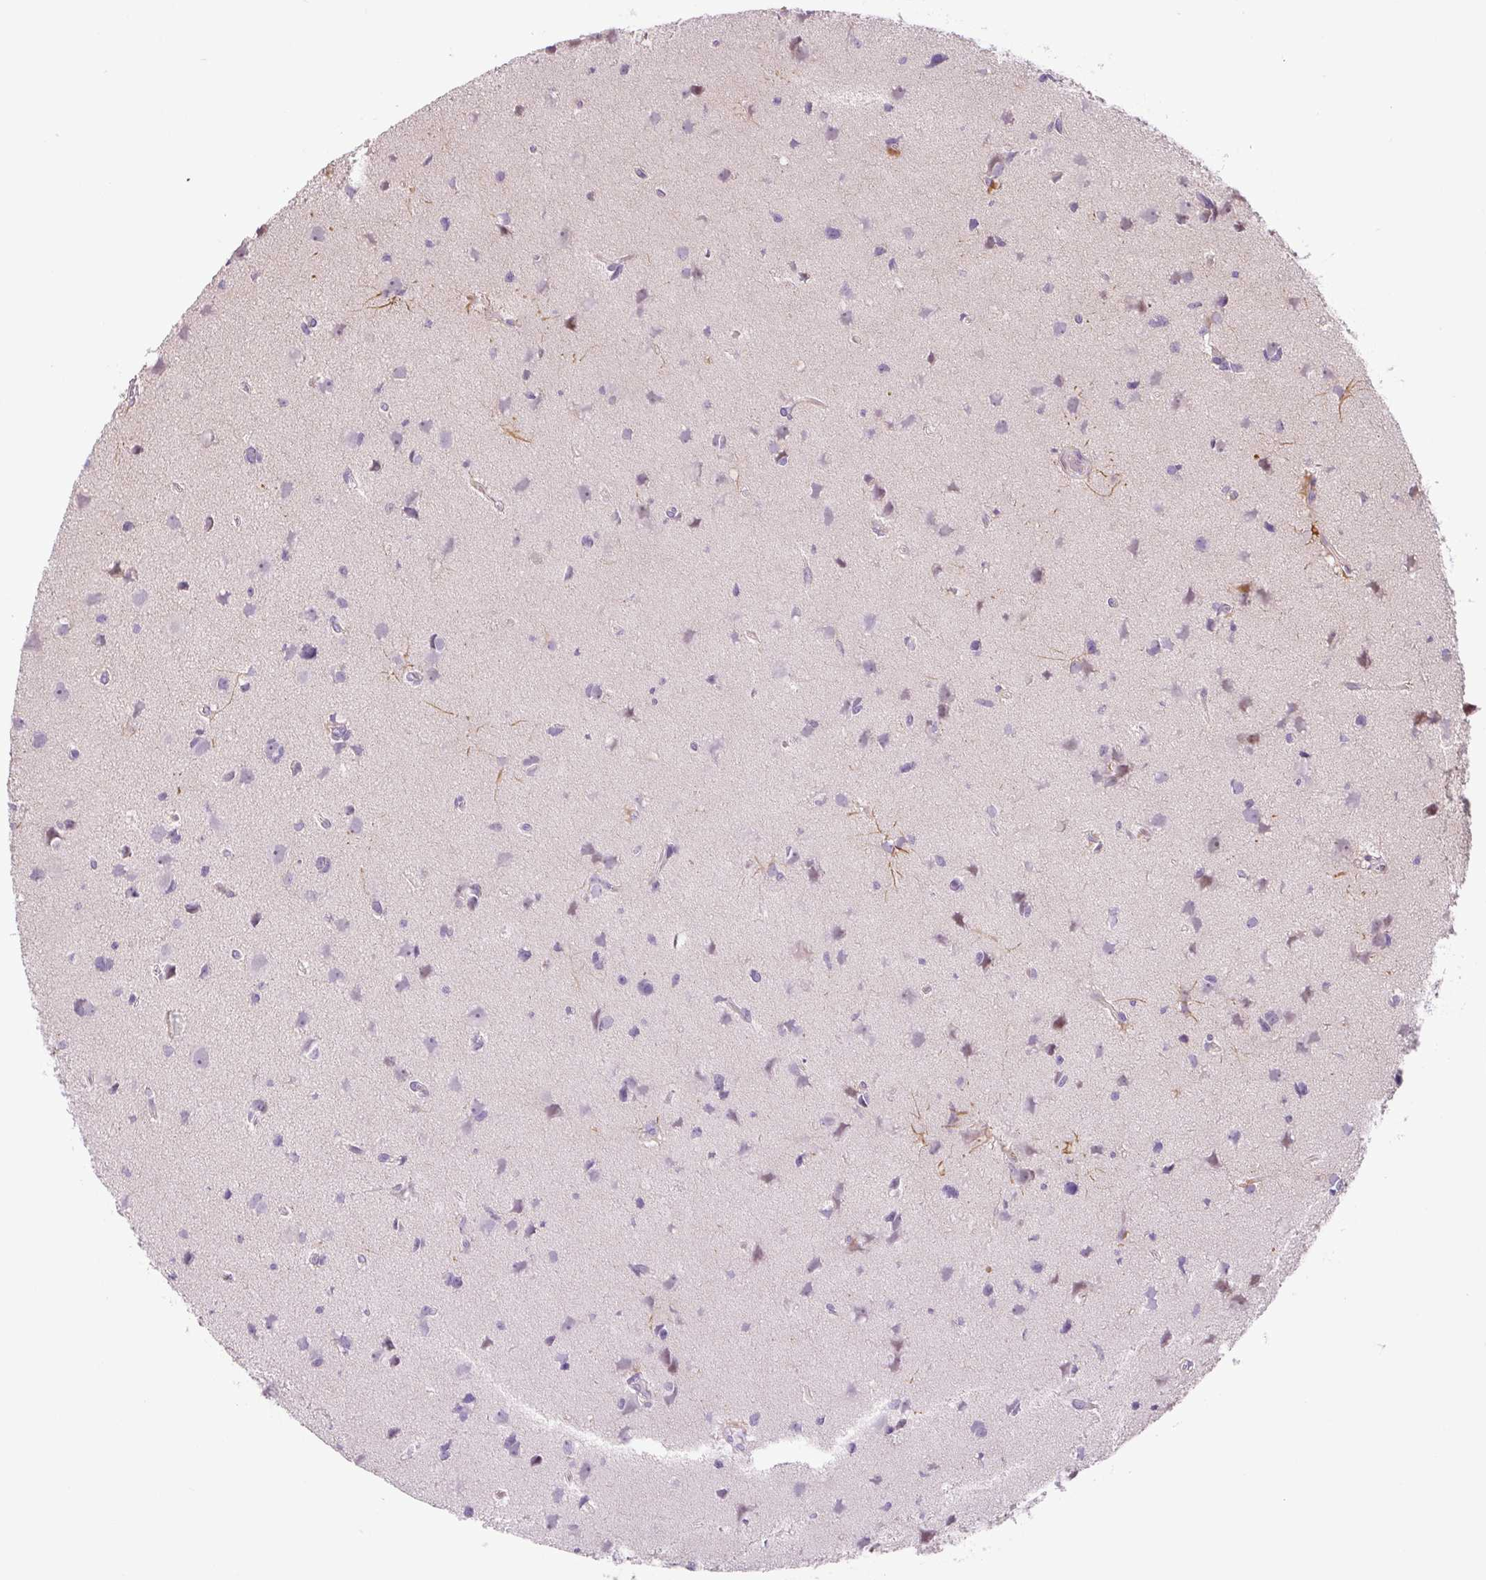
{"staining": {"intensity": "negative", "quantity": "none", "location": "none"}, "tissue": "glioma", "cell_type": "Tumor cells", "image_type": "cancer", "snomed": [{"axis": "morphology", "description": "Glioma, malignant, High grade"}, {"axis": "topography", "description": "Brain"}], "caption": "Malignant glioma (high-grade) was stained to show a protein in brown. There is no significant expression in tumor cells. The staining was performed using DAB (3,3'-diaminobenzidine) to visualize the protein expression in brown, while the nuclei were stained in blue with hematoxylin (Magnification: 20x).", "gene": "DISP3", "patient": {"sex": "male", "age": 23}}